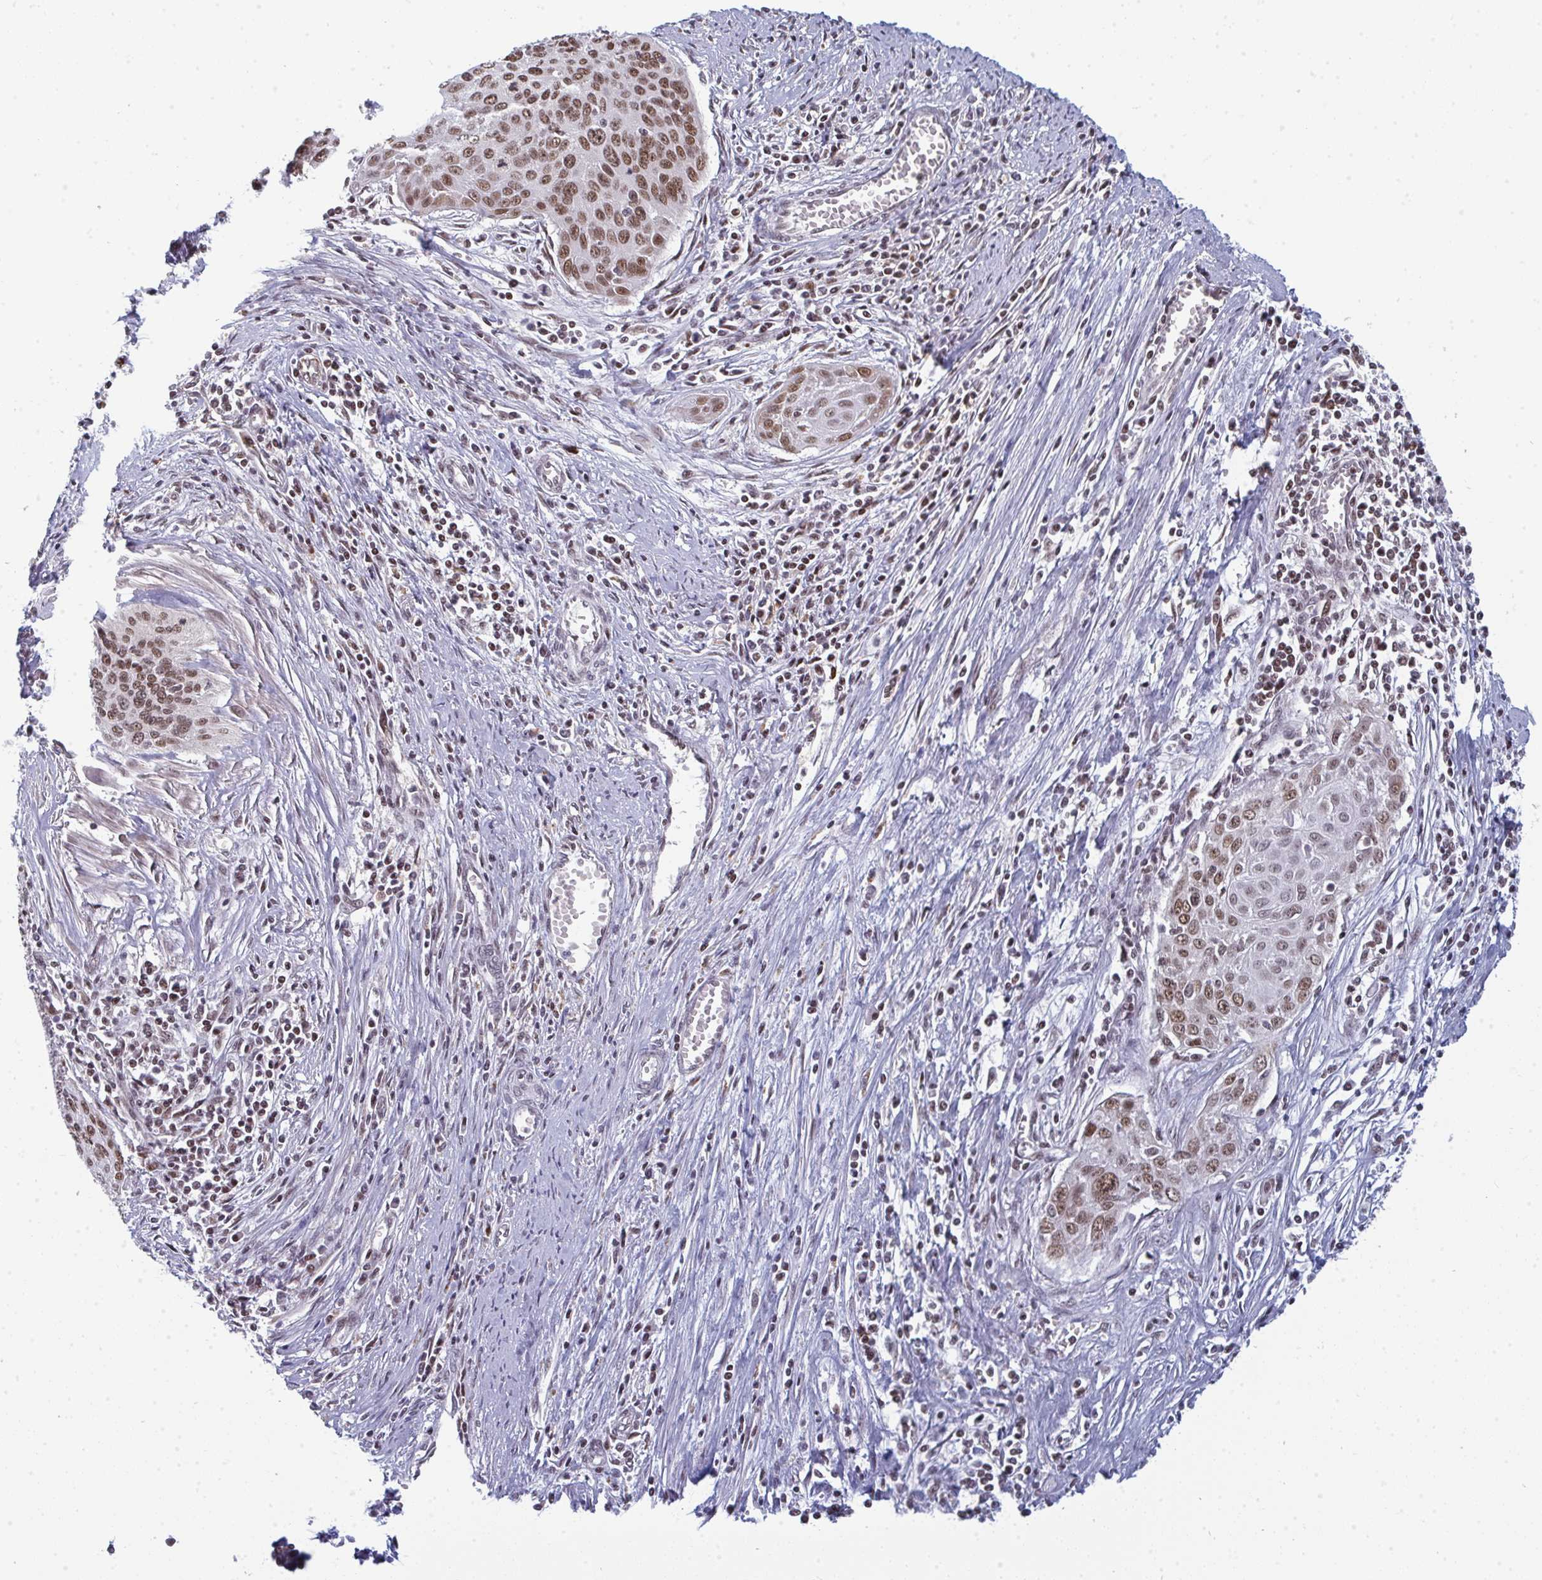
{"staining": {"intensity": "moderate", "quantity": ">75%", "location": "nuclear"}, "tissue": "cervical cancer", "cell_type": "Tumor cells", "image_type": "cancer", "snomed": [{"axis": "morphology", "description": "Squamous cell carcinoma, NOS"}, {"axis": "topography", "description": "Cervix"}], "caption": "The micrograph demonstrates immunohistochemical staining of squamous cell carcinoma (cervical). There is moderate nuclear positivity is identified in approximately >75% of tumor cells. The staining was performed using DAB, with brown indicating positive protein expression. Nuclei are stained blue with hematoxylin.", "gene": "ATF1", "patient": {"sex": "female", "age": 55}}